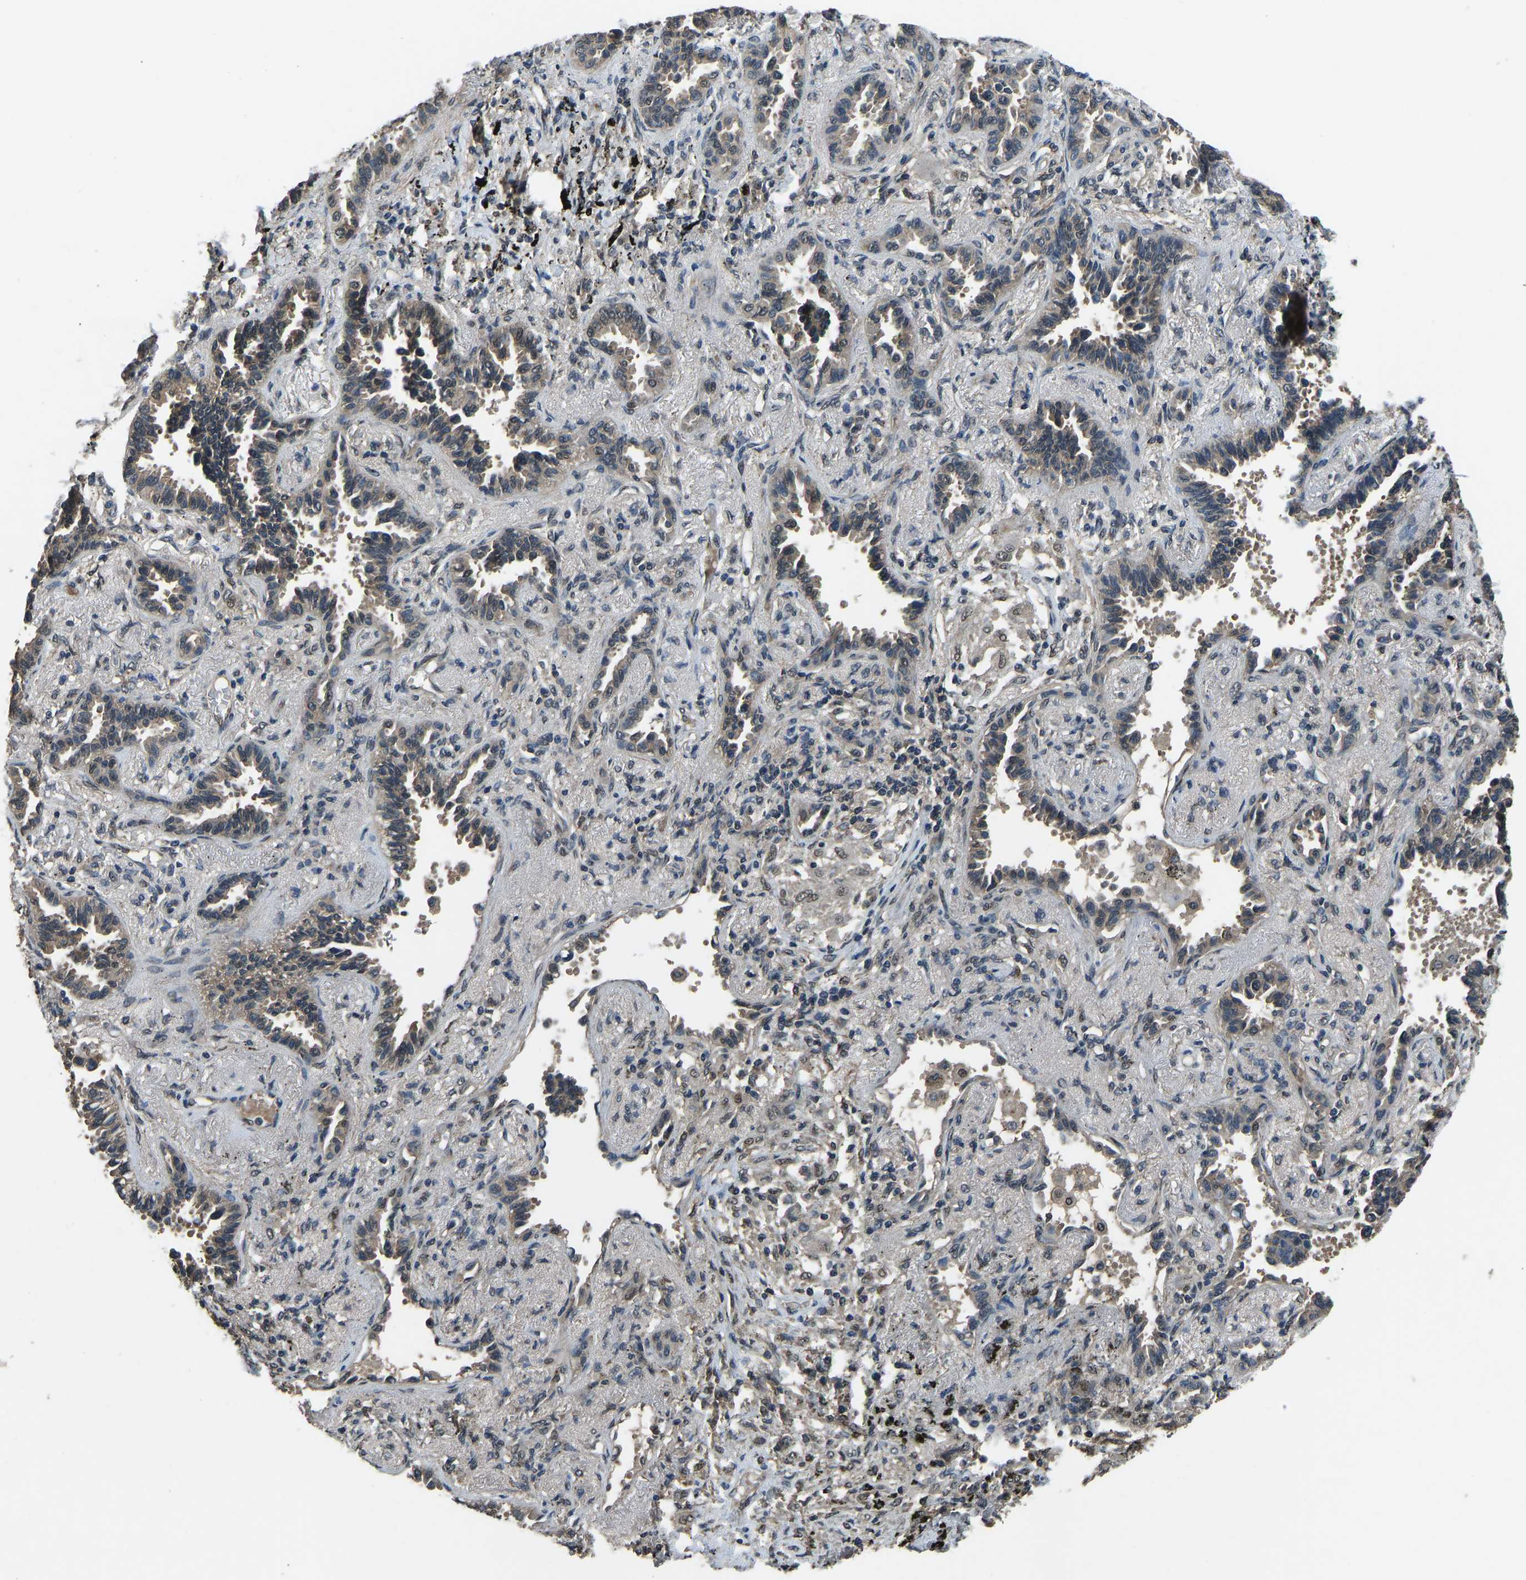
{"staining": {"intensity": "weak", "quantity": ">75%", "location": "cytoplasmic/membranous"}, "tissue": "lung cancer", "cell_type": "Tumor cells", "image_type": "cancer", "snomed": [{"axis": "morphology", "description": "Adenocarcinoma, NOS"}, {"axis": "topography", "description": "Lung"}], "caption": "Lung cancer (adenocarcinoma) tissue displays weak cytoplasmic/membranous positivity in about >75% of tumor cells, visualized by immunohistochemistry. (brown staining indicates protein expression, while blue staining denotes nuclei).", "gene": "TOX4", "patient": {"sex": "male", "age": 59}}